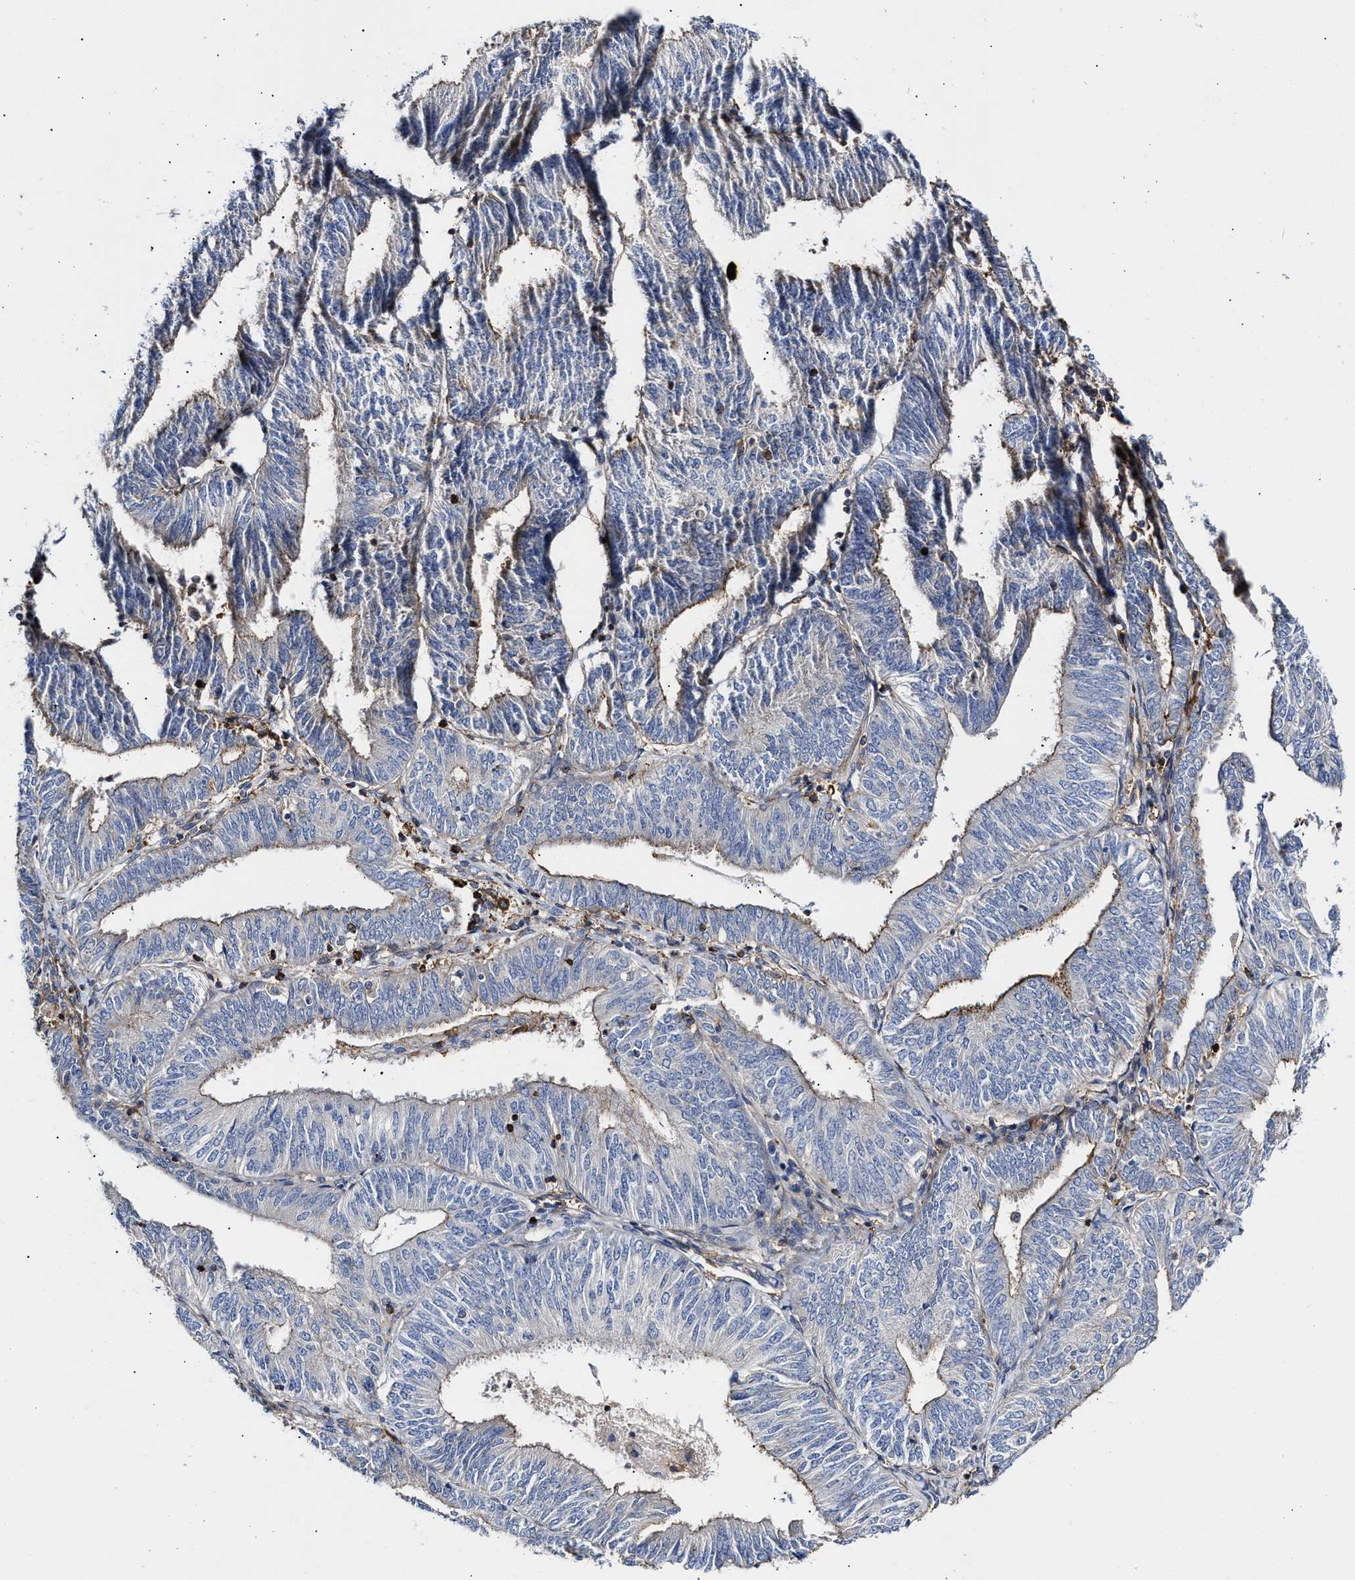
{"staining": {"intensity": "negative", "quantity": "none", "location": "none"}, "tissue": "endometrial cancer", "cell_type": "Tumor cells", "image_type": "cancer", "snomed": [{"axis": "morphology", "description": "Adenocarcinoma, NOS"}, {"axis": "topography", "description": "Endometrium"}], "caption": "This micrograph is of endometrial adenocarcinoma stained with IHC to label a protein in brown with the nuclei are counter-stained blue. There is no expression in tumor cells.", "gene": "HS3ST5", "patient": {"sex": "female", "age": 58}}